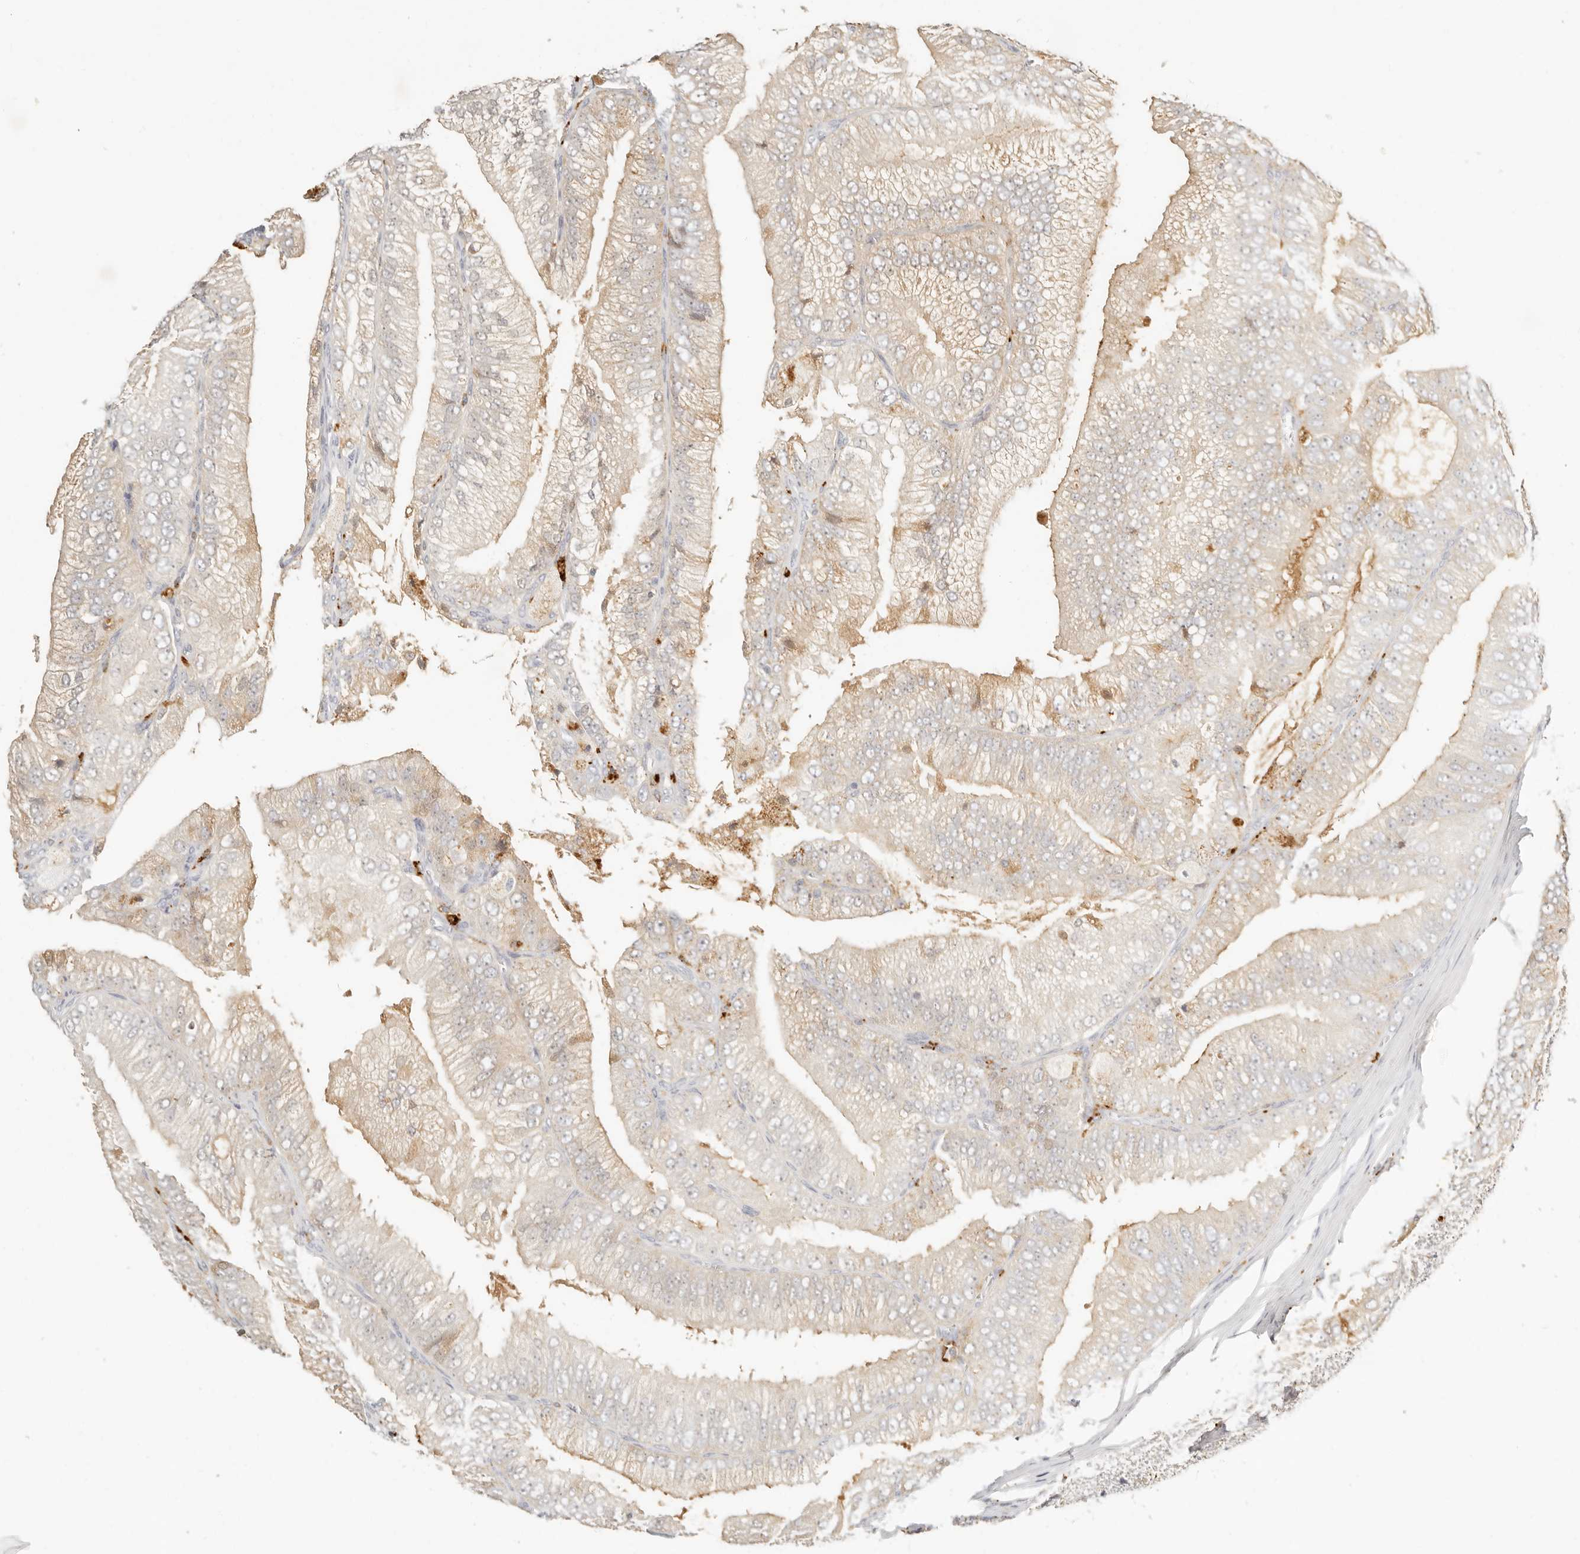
{"staining": {"intensity": "moderate", "quantity": "<25%", "location": "cytoplasmic/membranous"}, "tissue": "prostate cancer", "cell_type": "Tumor cells", "image_type": "cancer", "snomed": [{"axis": "morphology", "description": "Adenocarcinoma, High grade"}, {"axis": "topography", "description": "Prostate"}], "caption": "Immunohistochemistry of prostate cancer demonstrates low levels of moderate cytoplasmic/membranous staining in about <25% of tumor cells.", "gene": "RNASET2", "patient": {"sex": "male", "age": 58}}